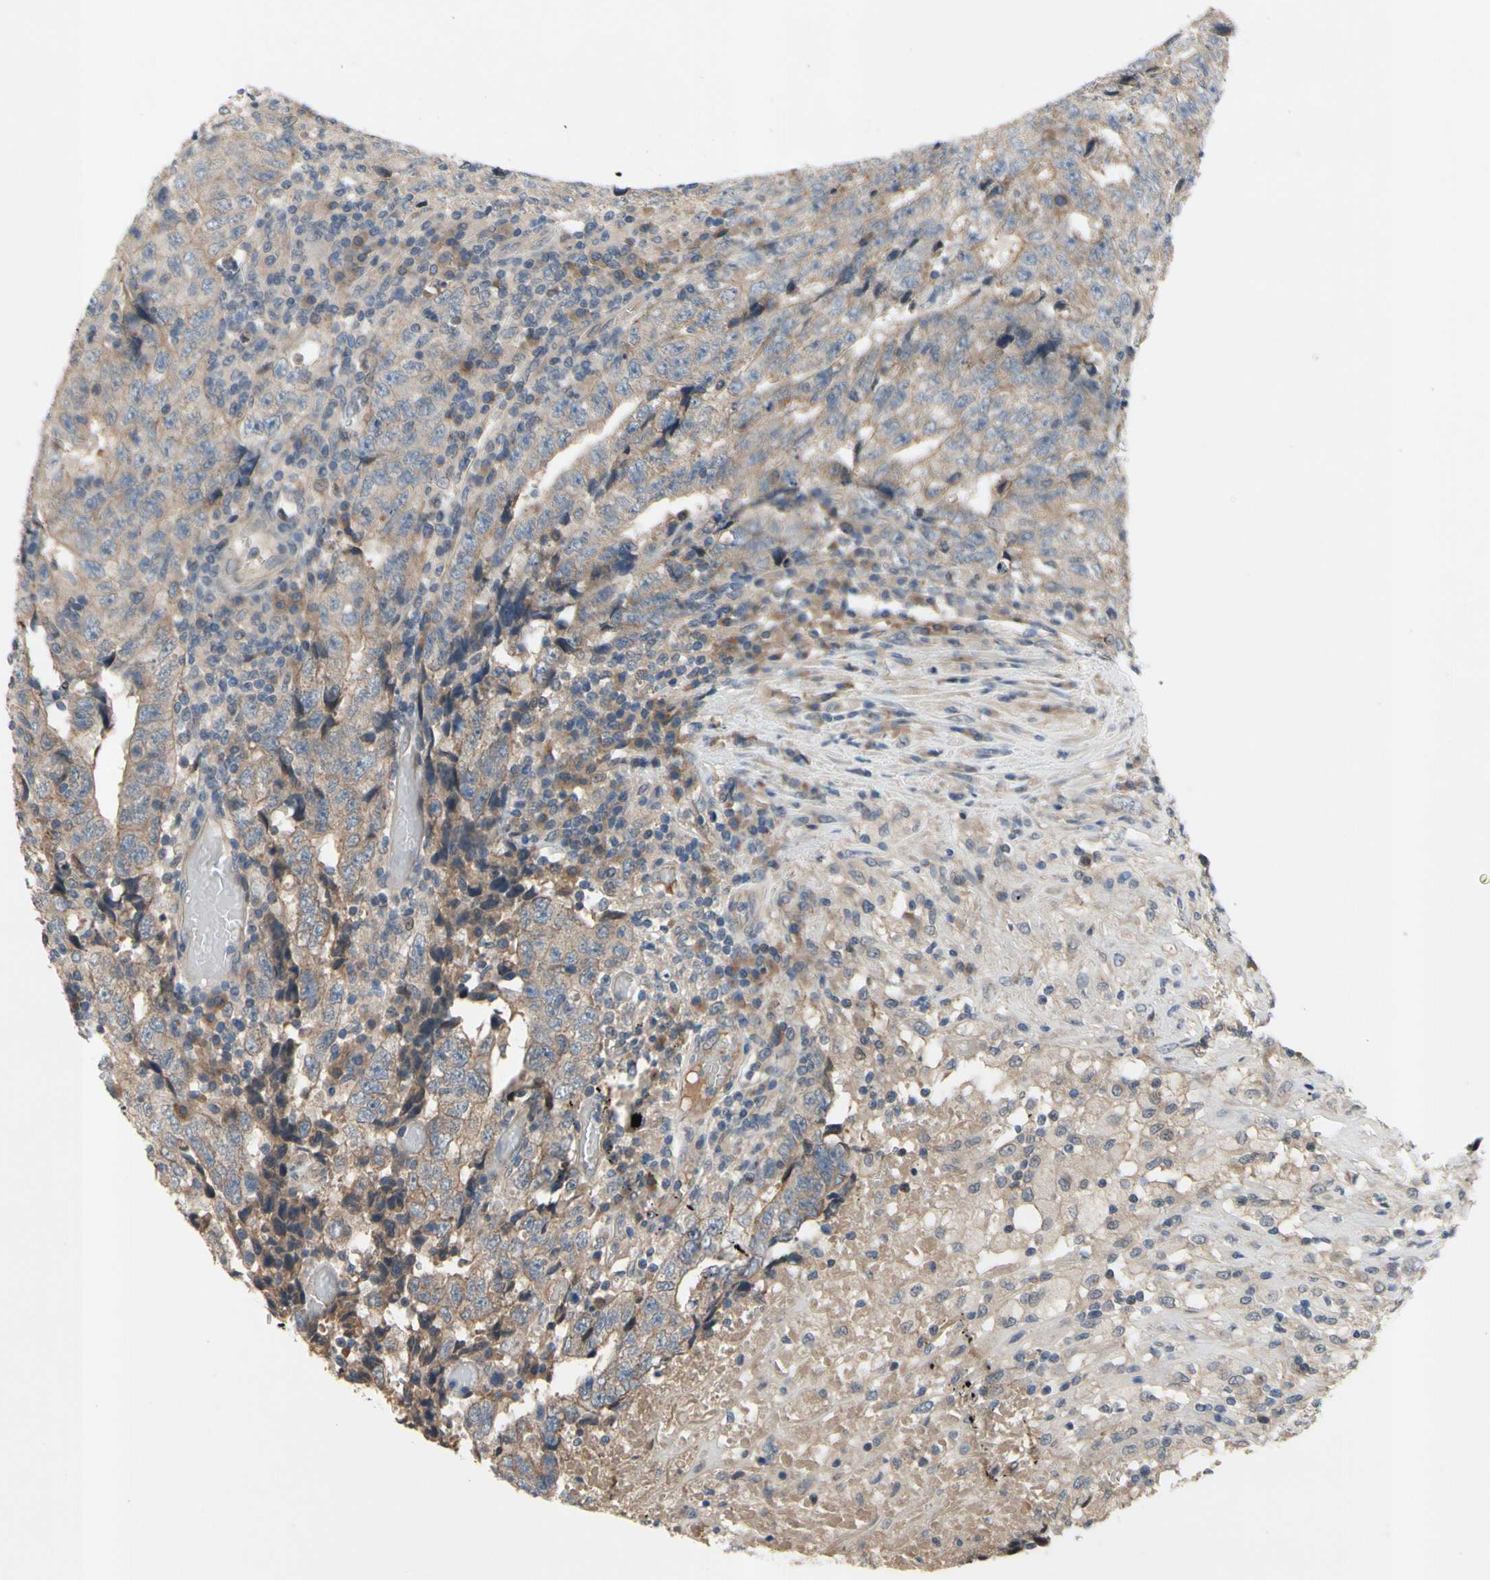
{"staining": {"intensity": "weak", "quantity": ">75%", "location": "cytoplasmic/membranous"}, "tissue": "testis cancer", "cell_type": "Tumor cells", "image_type": "cancer", "snomed": [{"axis": "morphology", "description": "Necrosis, NOS"}, {"axis": "morphology", "description": "Carcinoma, Embryonal, NOS"}, {"axis": "topography", "description": "Testis"}], "caption": "Human testis cancer stained for a protein (brown) reveals weak cytoplasmic/membranous positive positivity in about >75% of tumor cells.", "gene": "ICAM5", "patient": {"sex": "male", "age": 19}}